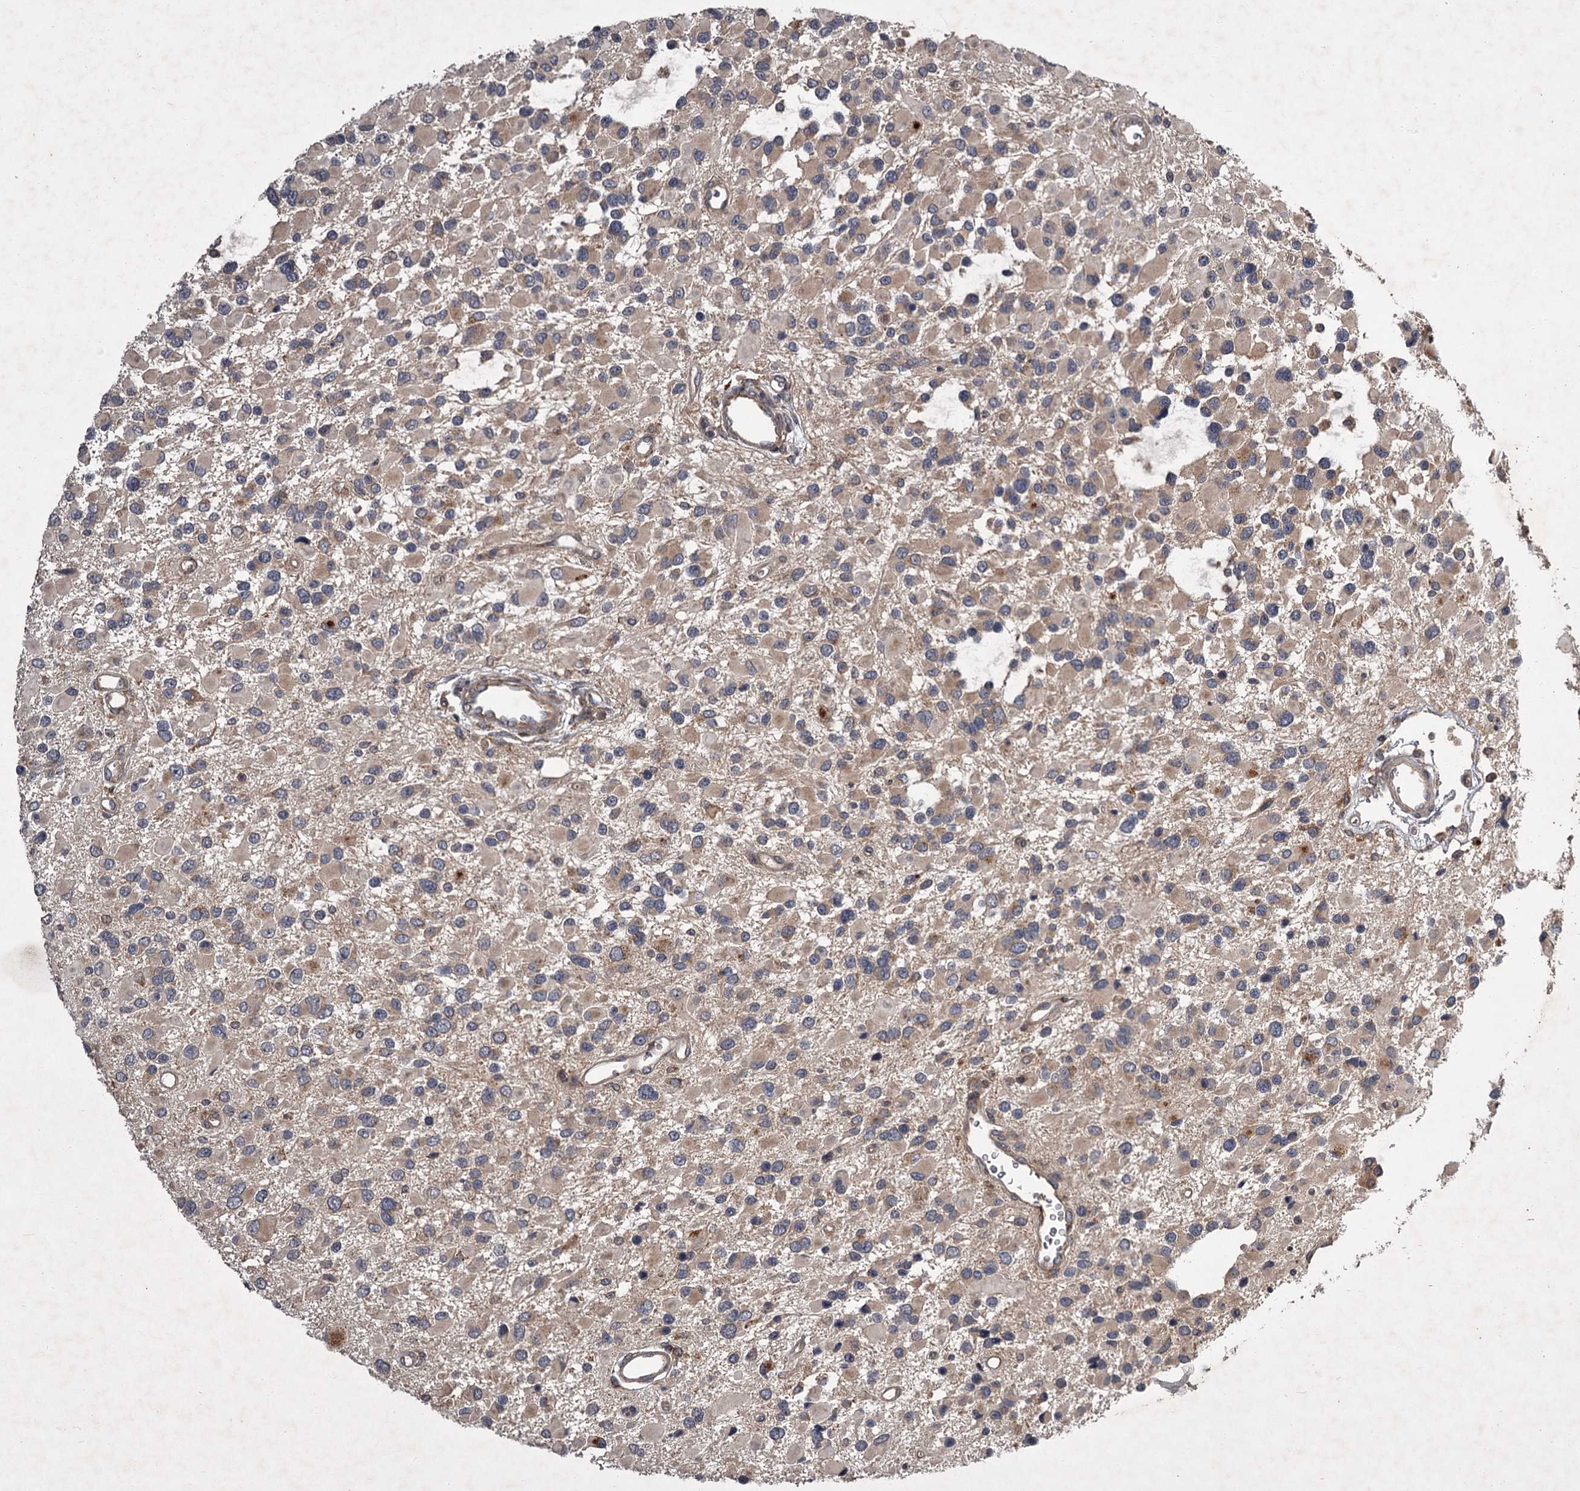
{"staining": {"intensity": "weak", "quantity": "<25%", "location": "cytoplasmic/membranous"}, "tissue": "glioma", "cell_type": "Tumor cells", "image_type": "cancer", "snomed": [{"axis": "morphology", "description": "Glioma, malignant, High grade"}, {"axis": "topography", "description": "Brain"}], "caption": "This is an immunohistochemistry (IHC) micrograph of glioma. There is no positivity in tumor cells.", "gene": "UNC93B1", "patient": {"sex": "male", "age": 53}}